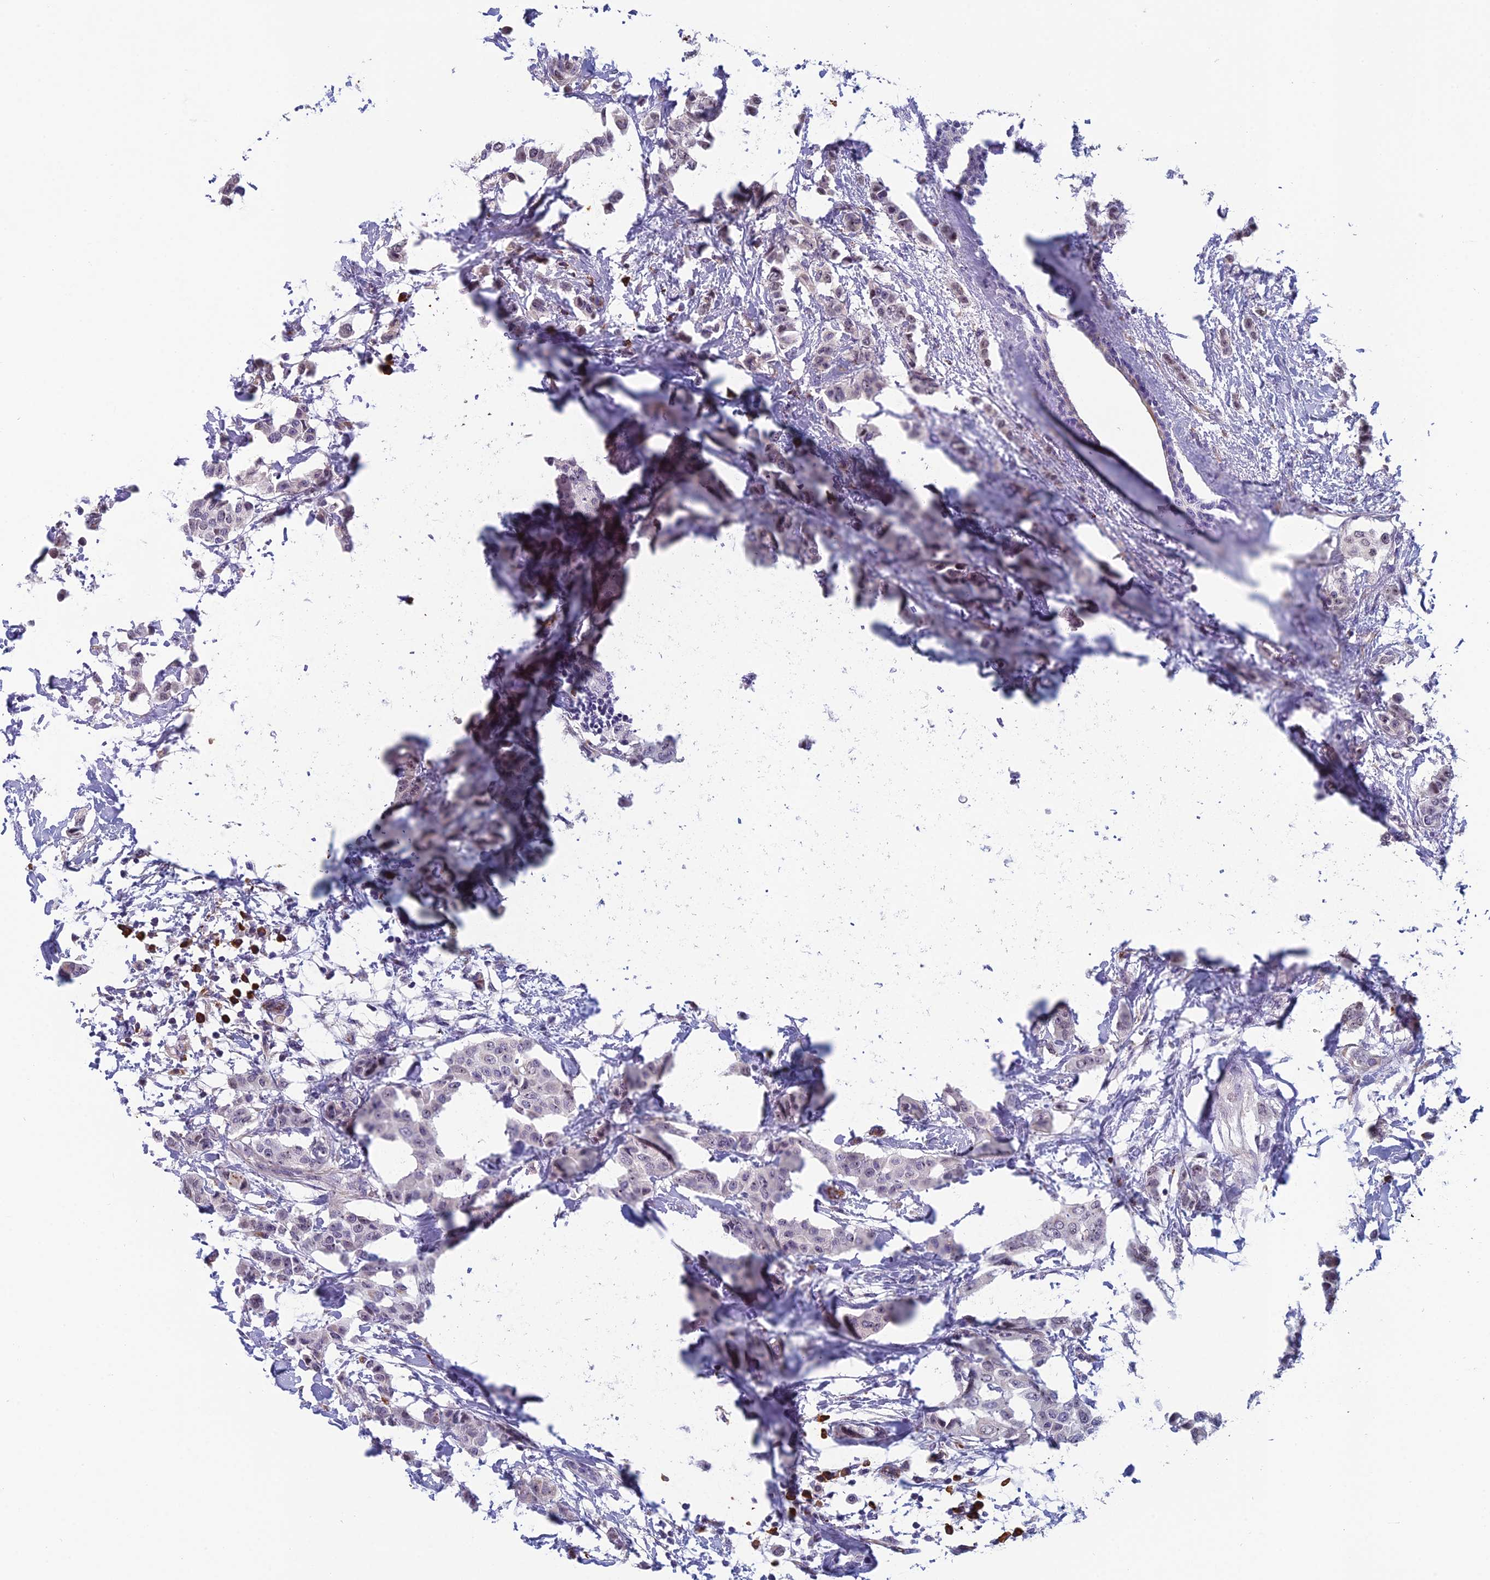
{"staining": {"intensity": "negative", "quantity": "none", "location": "none"}, "tissue": "breast cancer", "cell_type": "Tumor cells", "image_type": "cancer", "snomed": [{"axis": "morphology", "description": "Duct carcinoma"}, {"axis": "topography", "description": "Breast"}], "caption": "Immunohistochemistry (IHC) photomicrograph of neoplastic tissue: breast intraductal carcinoma stained with DAB displays no significant protein positivity in tumor cells.", "gene": "NOC2L", "patient": {"sex": "female", "age": 40}}